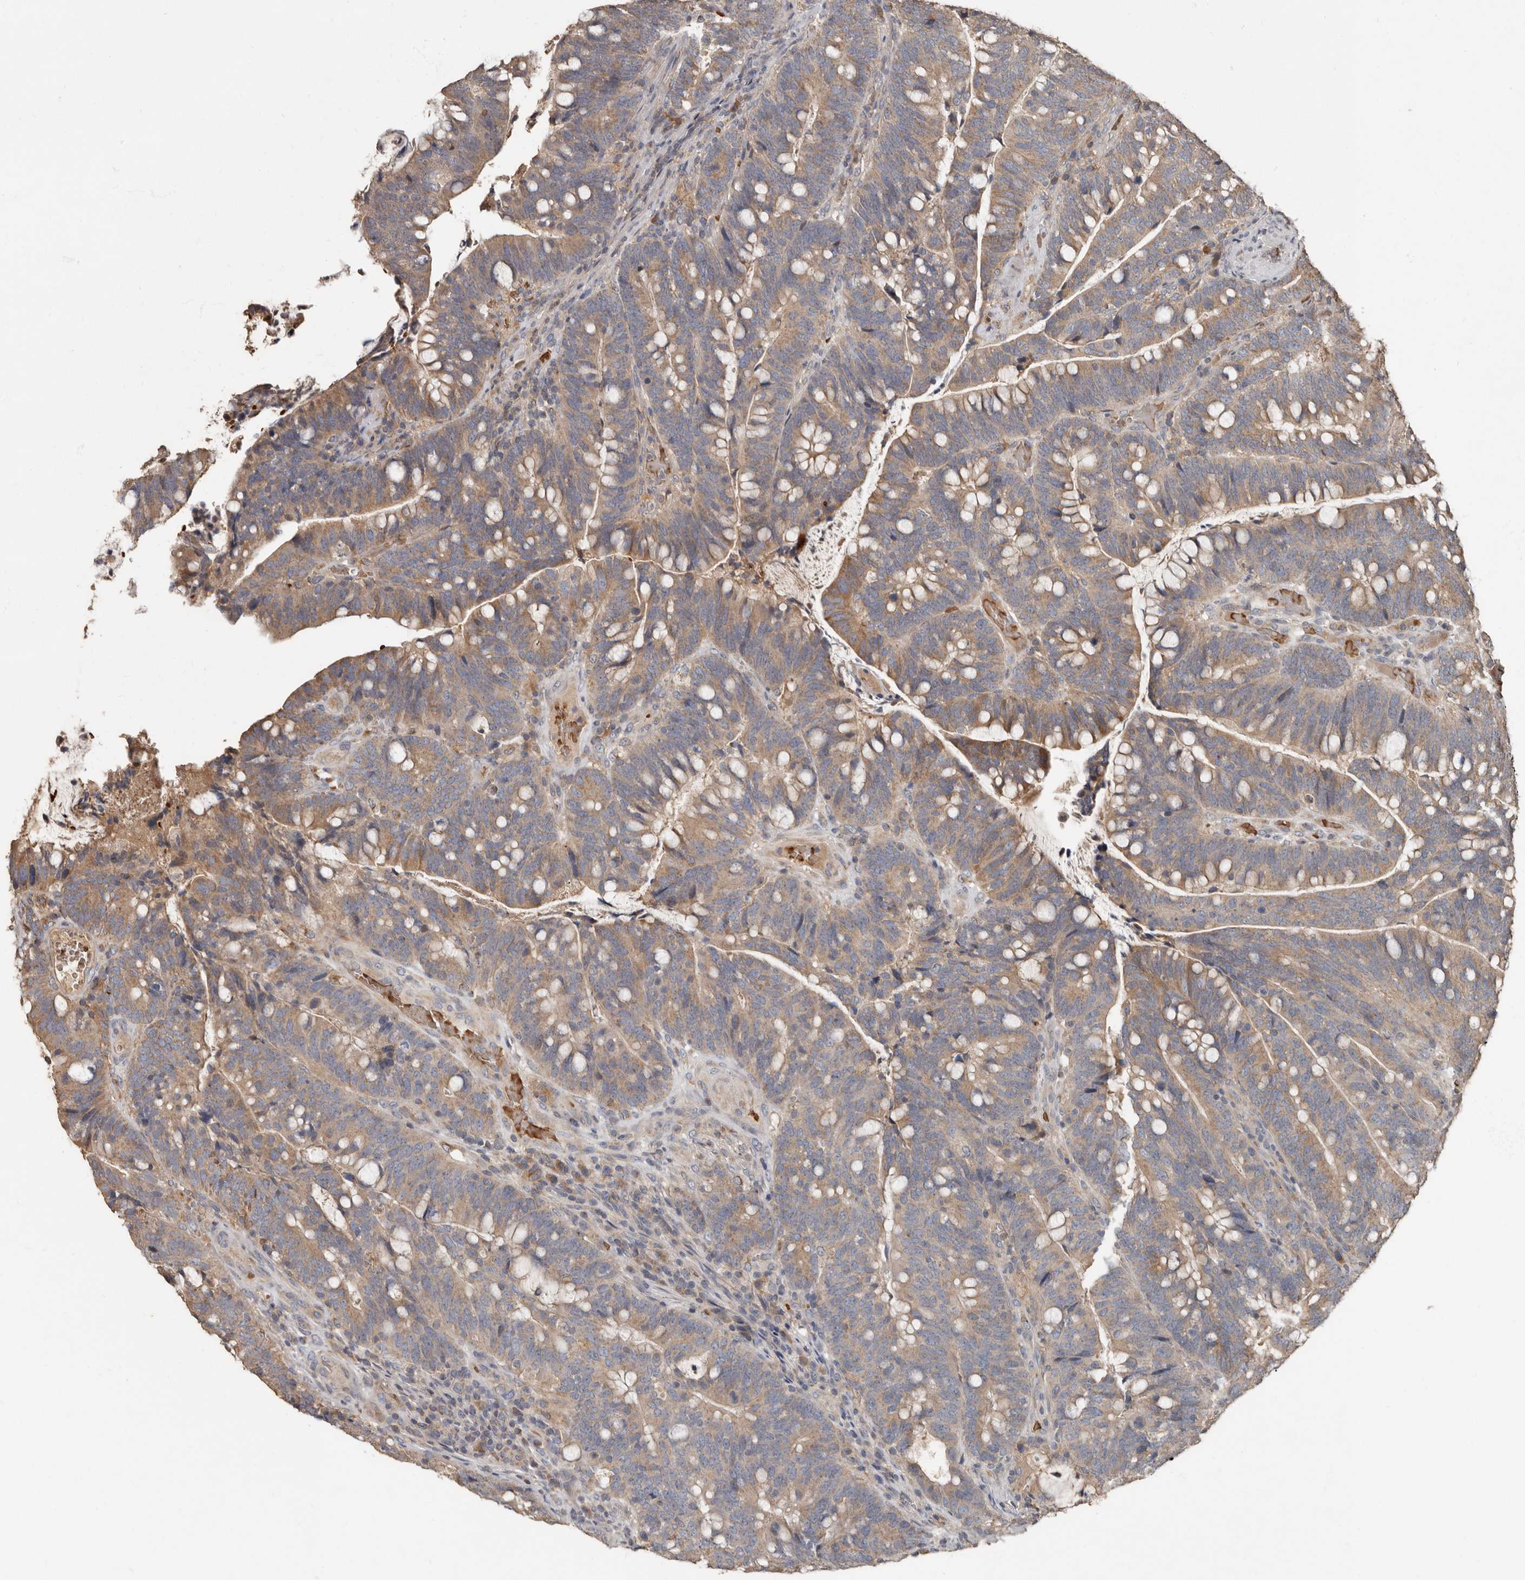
{"staining": {"intensity": "moderate", "quantity": ">75%", "location": "cytoplasmic/membranous"}, "tissue": "colorectal cancer", "cell_type": "Tumor cells", "image_type": "cancer", "snomed": [{"axis": "morphology", "description": "Adenocarcinoma, NOS"}, {"axis": "topography", "description": "Colon"}], "caption": "Immunohistochemistry (IHC) (DAB) staining of human colorectal cancer (adenocarcinoma) exhibits moderate cytoplasmic/membranous protein staining in about >75% of tumor cells.", "gene": "KIF26B", "patient": {"sex": "female", "age": 66}}